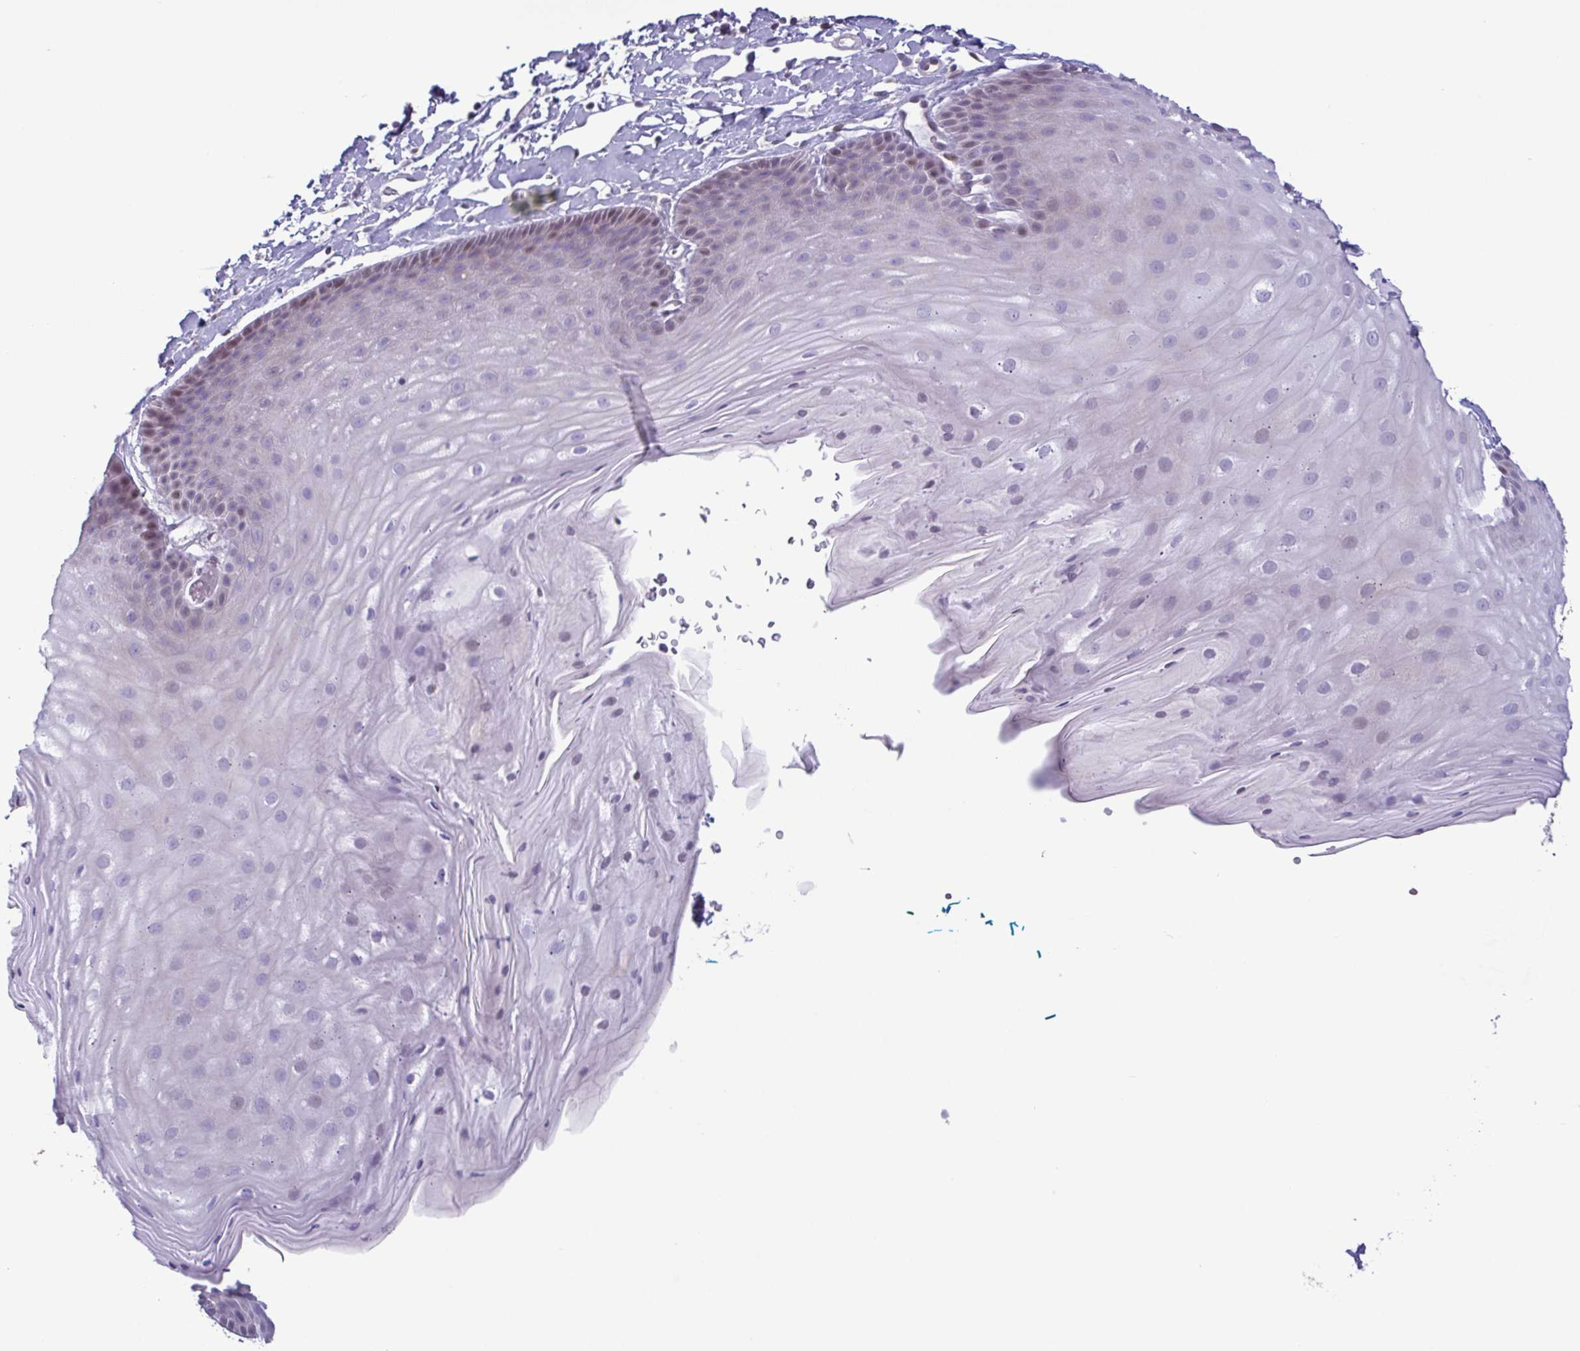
{"staining": {"intensity": "moderate", "quantity": "<25%", "location": "nuclear"}, "tissue": "skin", "cell_type": "Epidermal cells", "image_type": "normal", "snomed": [{"axis": "morphology", "description": "Normal tissue, NOS"}, {"axis": "topography", "description": "Anal"}], "caption": "This micrograph exhibits immunohistochemistry (IHC) staining of normal human skin, with low moderate nuclear expression in approximately <25% of epidermal cells.", "gene": "IRF1", "patient": {"sex": "male", "age": 53}}